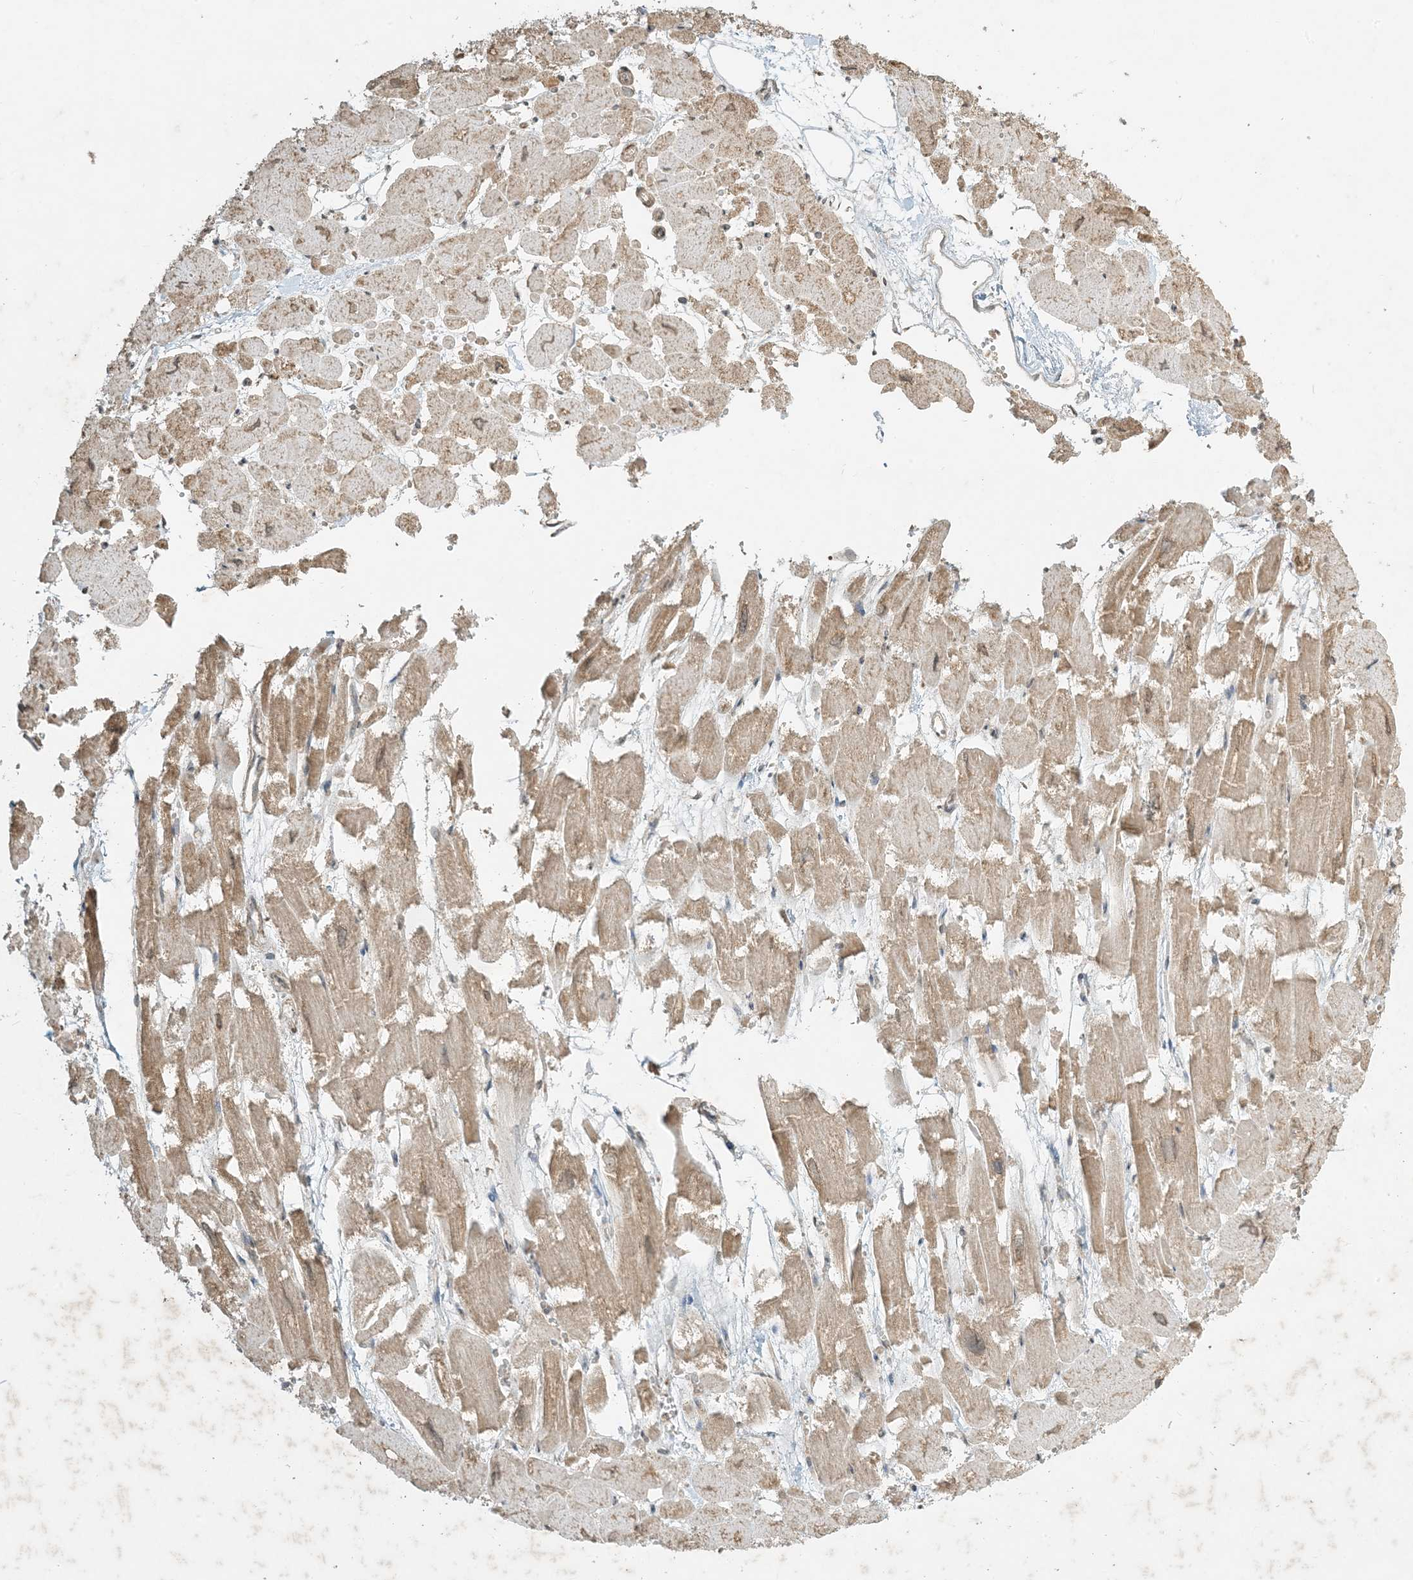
{"staining": {"intensity": "moderate", "quantity": ">75%", "location": "cytoplasmic/membranous"}, "tissue": "heart muscle", "cell_type": "Cardiomyocytes", "image_type": "normal", "snomed": [{"axis": "morphology", "description": "Normal tissue, NOS"}, {"axis": "topography", "description": "Heart"}], "caption": "Human heart muscle stained with a protein marker exhibits moderate staining in cardiomyocytes.", "gene": "MCOLN1", "patient": {"sex": "male", "age": 54}}